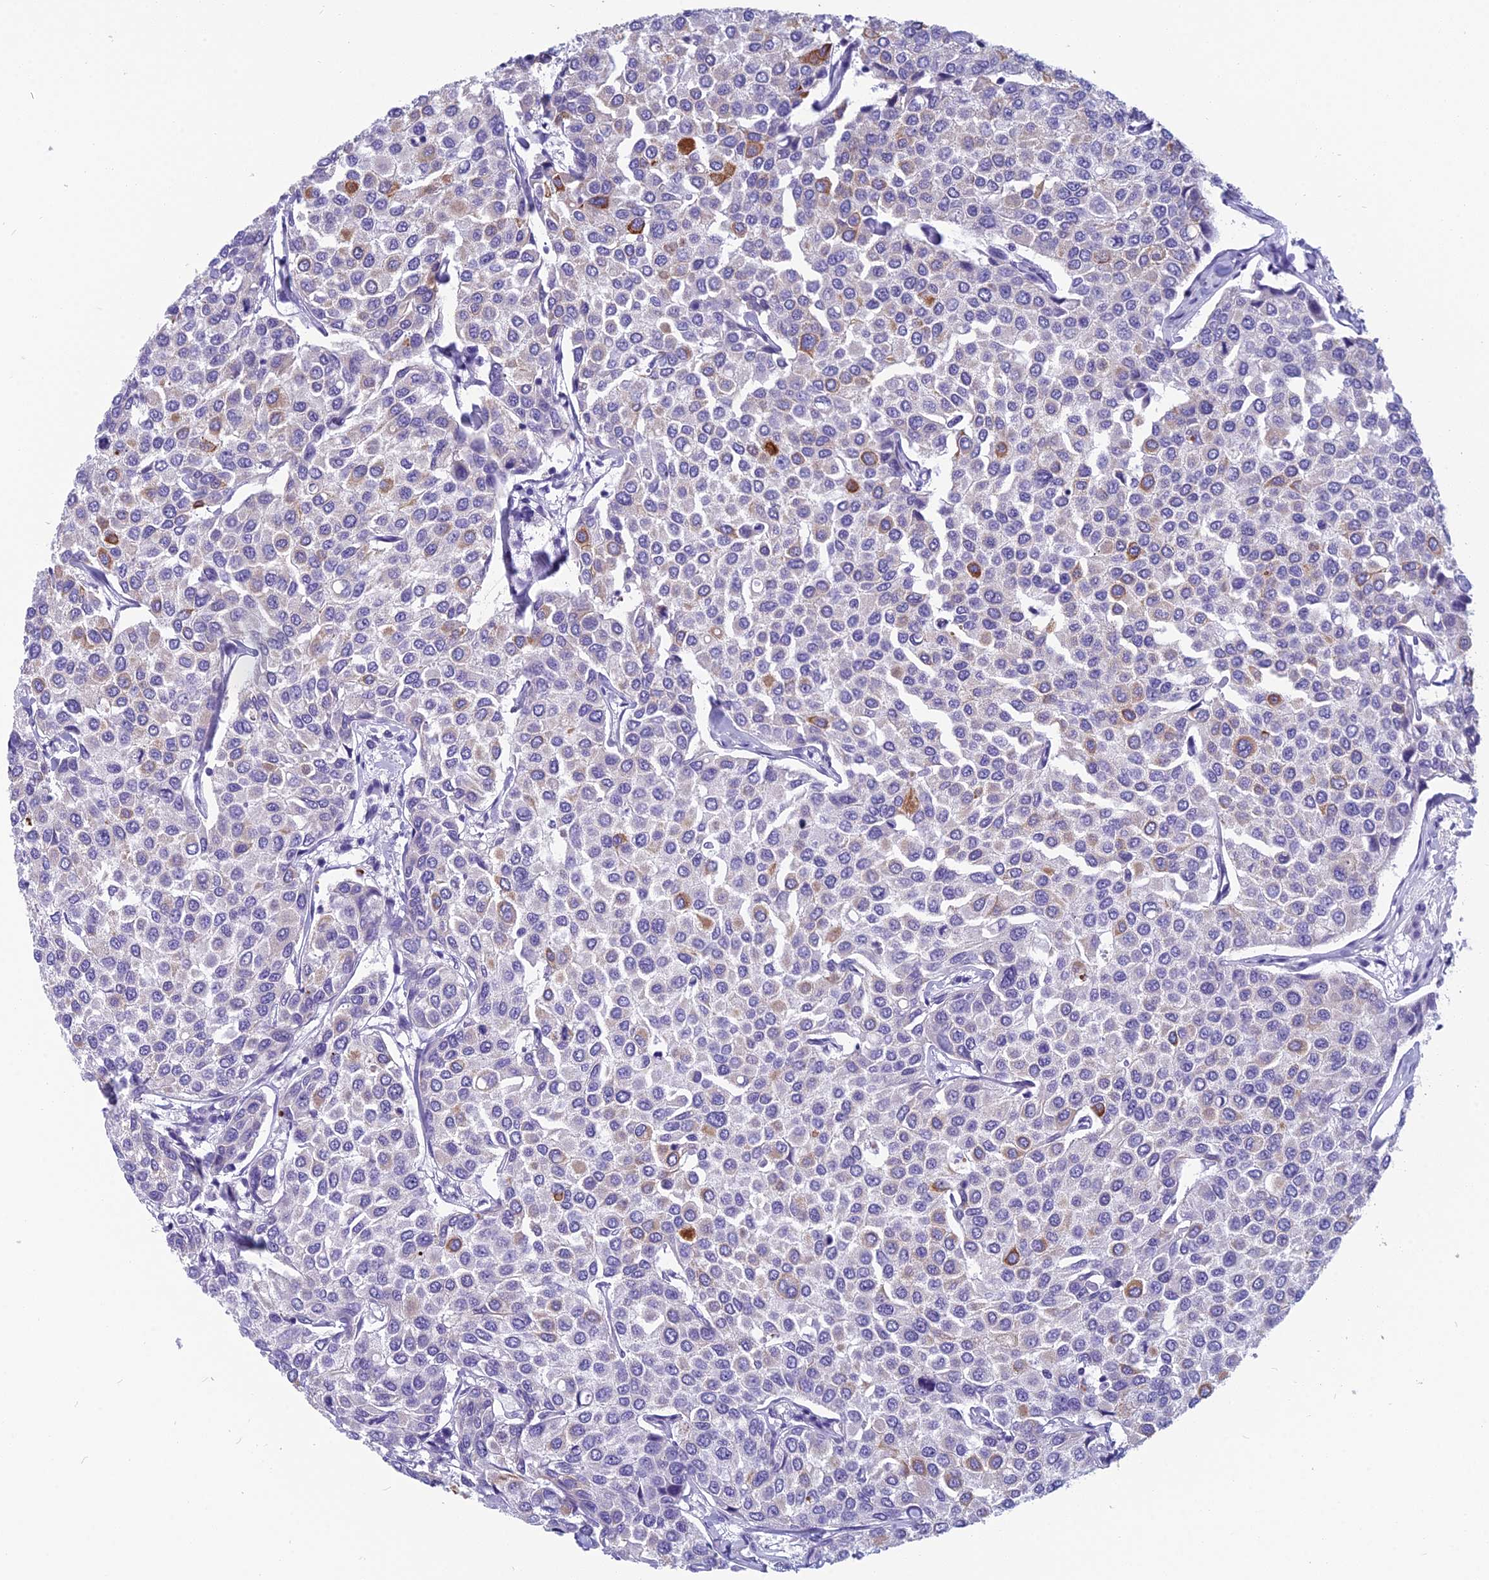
{"staining": {"intensity": "strong", "quantity": "<25%", "location": "cytoplasmic/membranous"}, "tissue": "breast cancer", "cell_type": "Tumor cells", "image_type": "cancer", "snomed": [{"axis": "morphology", "description": "Duct carcinoma"}, {"axis": "topography", "description": "Breast"}], "caption": "A medium amount of strong cytoplasmic/membranous positivity is seen in about <25% of tumor cells in intraductal carcinoma (breast) tissue. (brown staining indicates protein expression, while blue staining denotes nuclei).", "gene": "RBM41", "patient": {"sex": "female", "age": 55}}